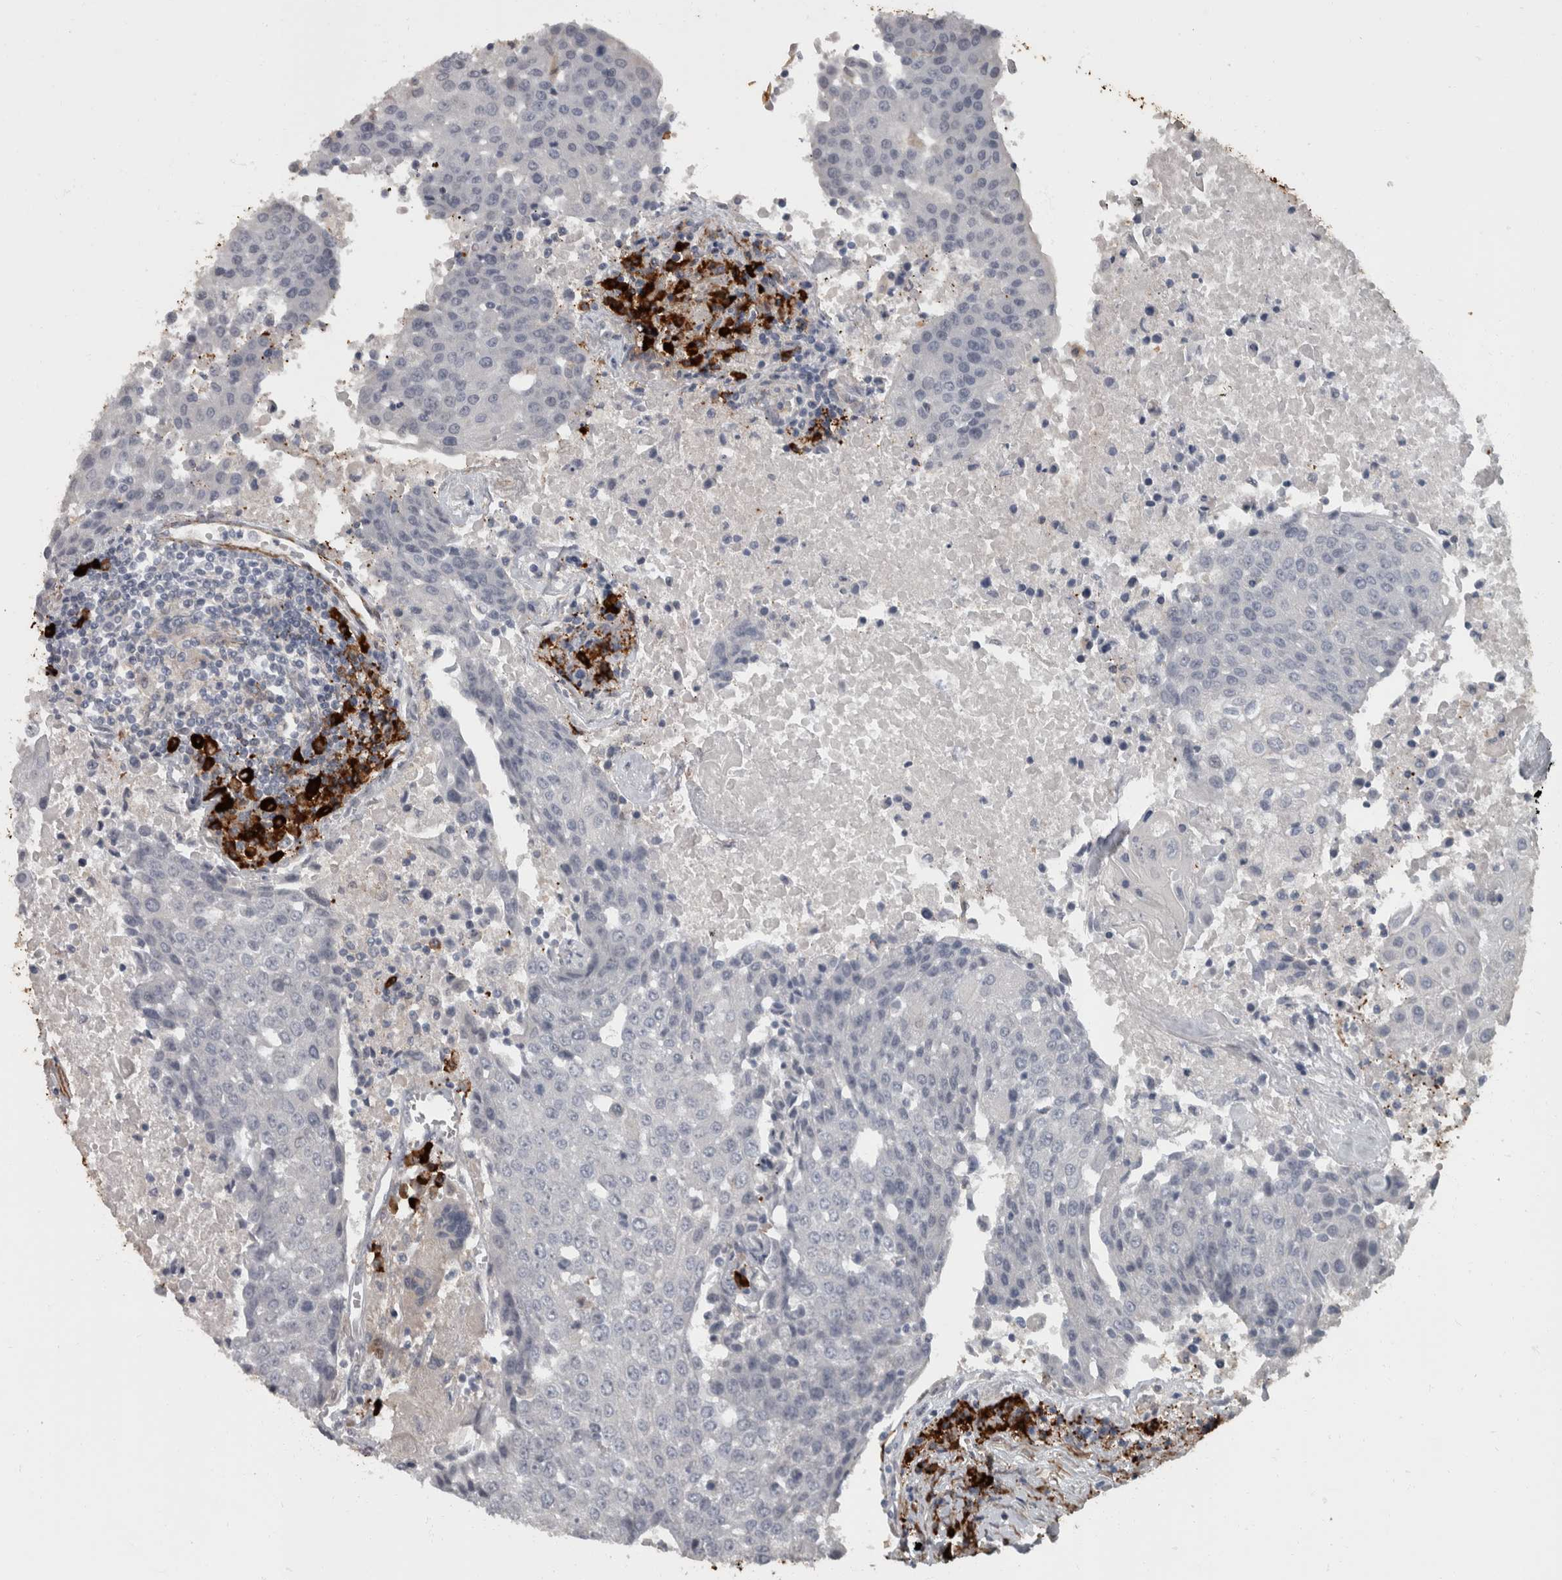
{"staining": {"intensity": "negative", "quantity": "none", "location": "none"}, "tissue": "urothelial cancer", "cell_type": "Tumor cells", "image_type": "cancer", "snomed": [{"axis": "morphology", "description": "Urothelial carcinoma, High grade"}, {"axis": "topography", "description": "Urinary bladder"}], "caption": "DAB (3,3'-diaminobenzidine) immunohistochemical staining of urothelial carcinoma (high-grade) displays no significant staining in tumor cells.", "gene": "MASTL", "patient": {"sex": "female", "age": 85}}